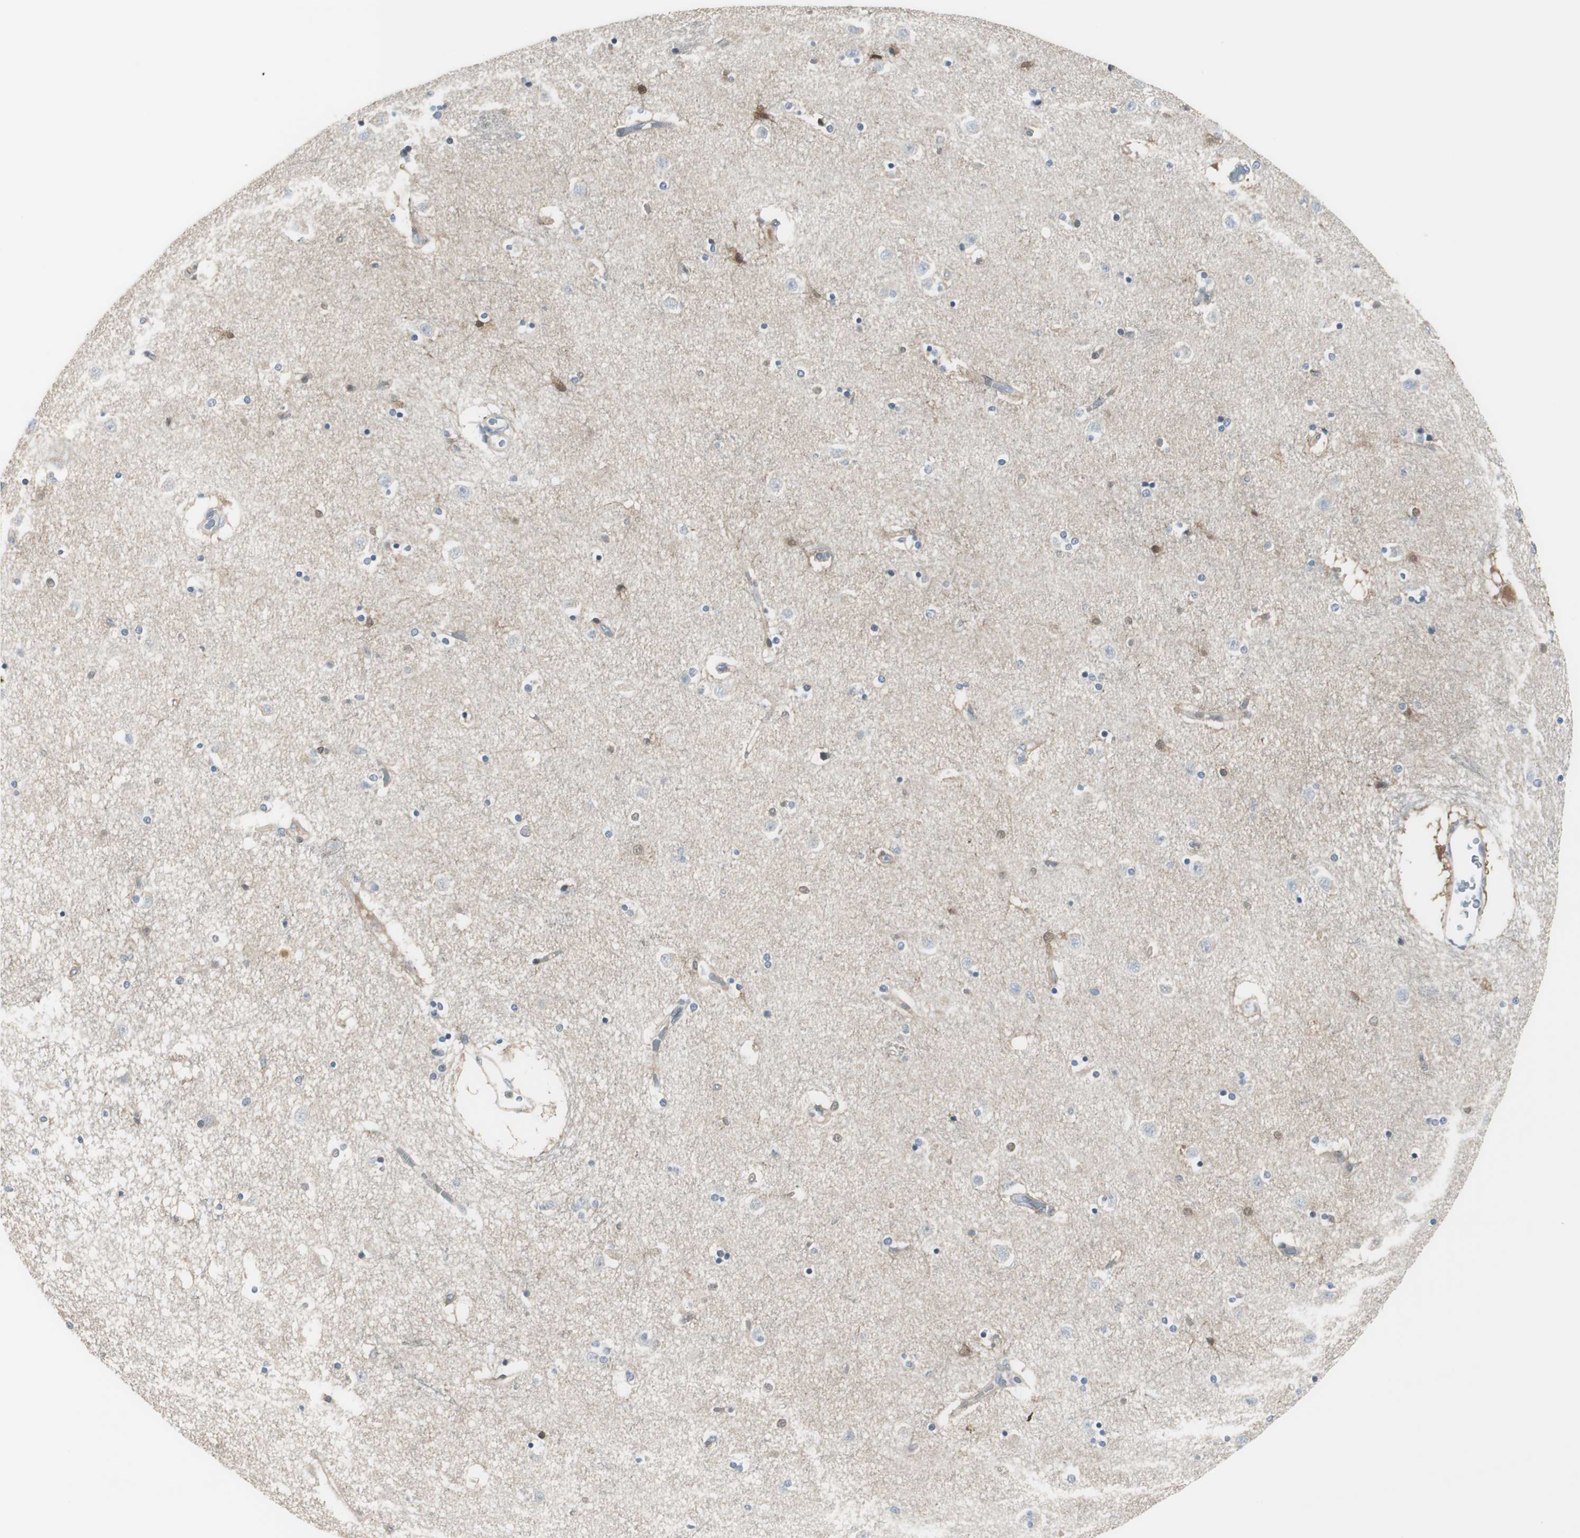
{"staining": {"intensity": "weak", "quantity": "25%-75%", "location": "cytoplasmic/membranous"}, "tissue": "caudate", "cell_type": "Glial cells", "image_type": "normal", "snomed": [{"axis": "morphology", "description": "Normal tissue, NOS"}, {"axis": "topography", "description": "Lateral ventricle wall"}], "caption": "Immunohistochemical staining of normal human caudate exhibits weak cytoplasmic/membranous protein staining in approximately 25%-75% of glial cells. The staining was performed using DAB, with brown indicating positive protein expression. Nuclei are stained blue with hematoxylin.", "gene": "SLC9A3R1", "patient": {"sex": "female", "age": 54}}